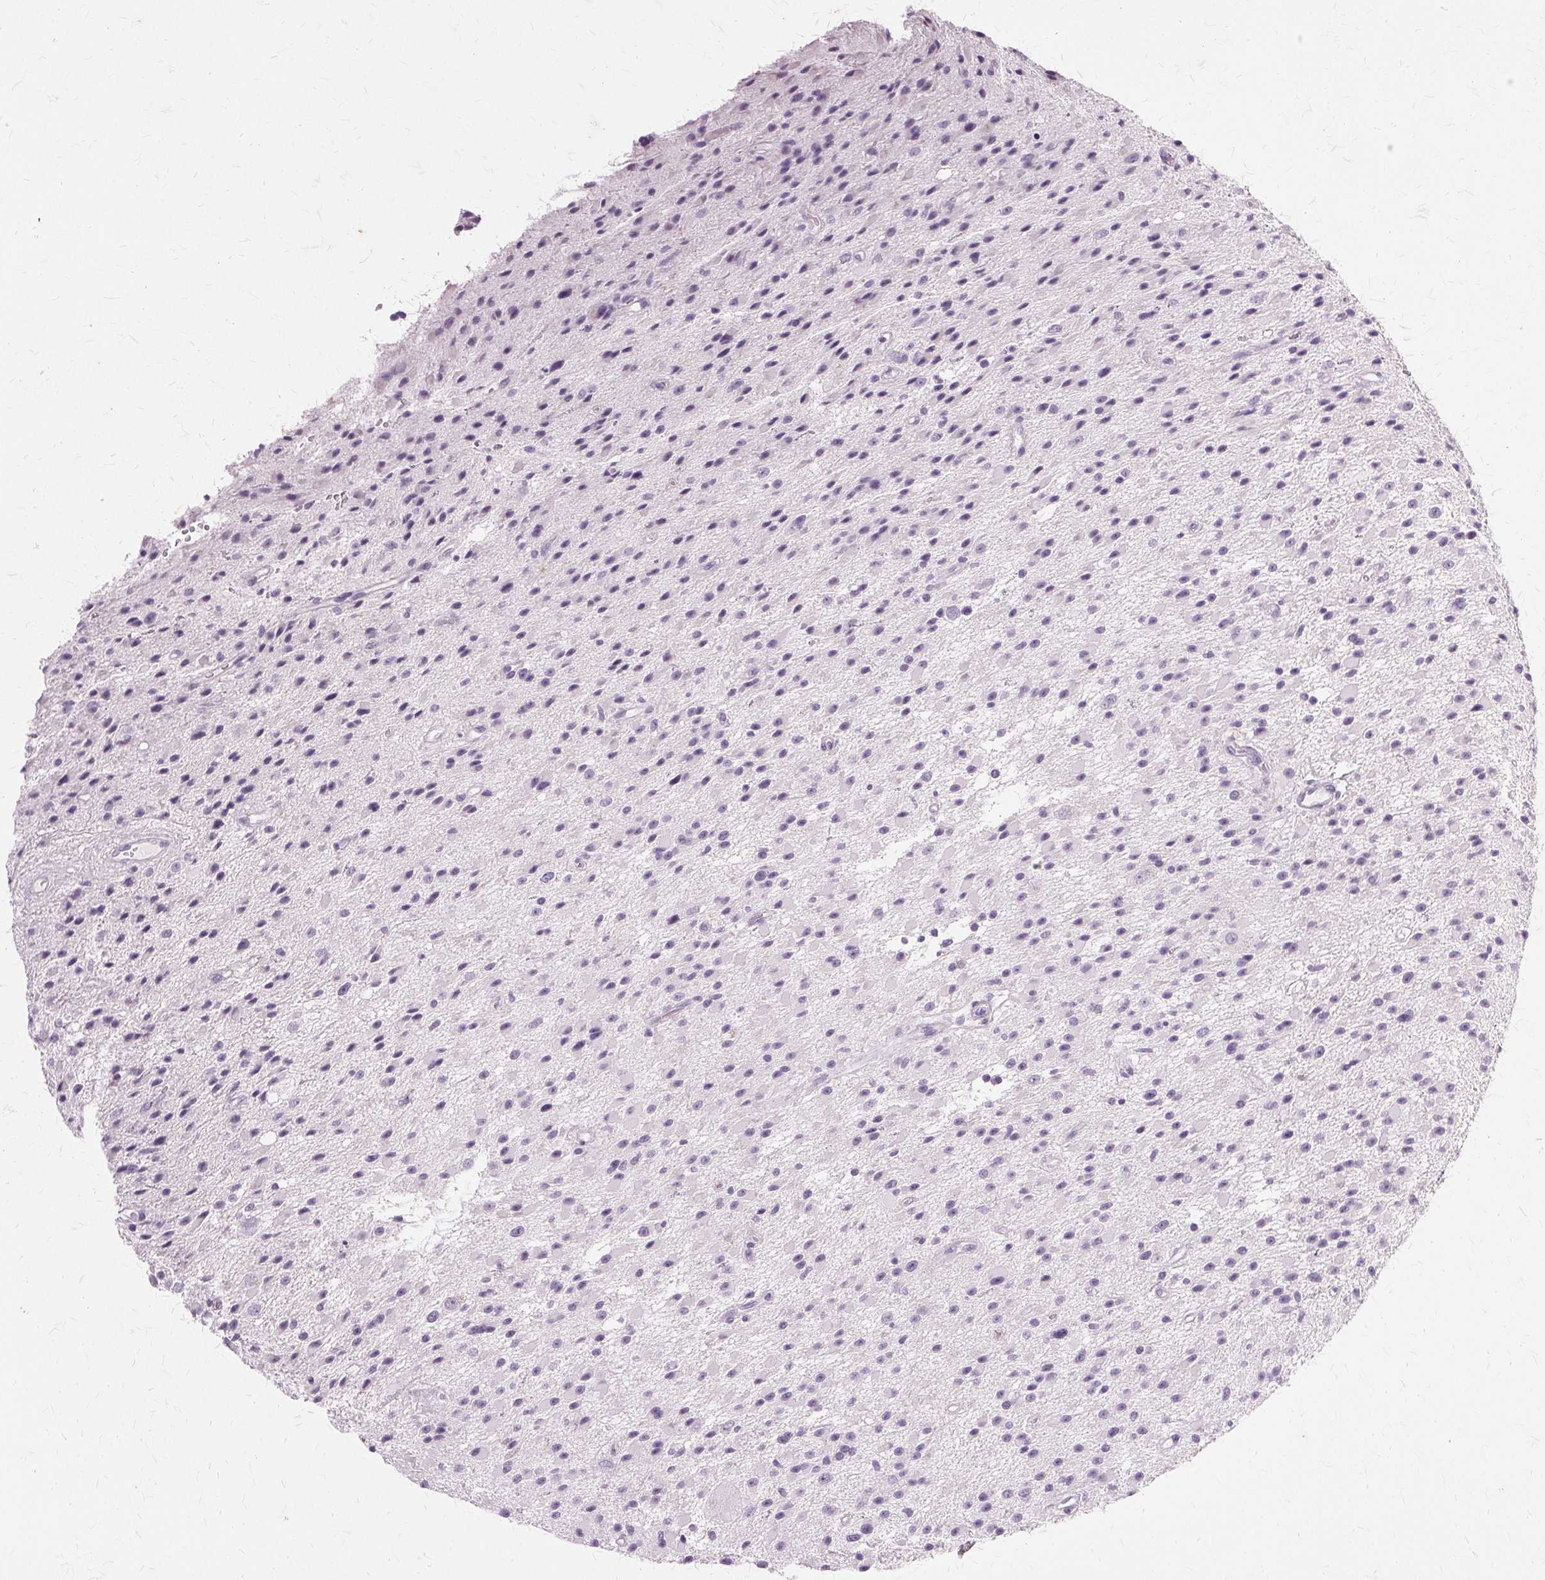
{"staining": {"intensity": "negative", "quantity": "none", "location": "none"}, "tissue": "glioma", "cell_type": "Tumor cells", "image_type": "cancer", "snomed": [{"axis": "morphology", "description": "Glioma, malignant, High grade"}, {"axis": "topography", "description": "Brain"}], "caption": "Immunohistochemical staining of malignant glioma (high-grade) shows no significant positivity in tumor cells.", "gene": "SLC45A3", "patient": {"sex": "male", "age": 29}}